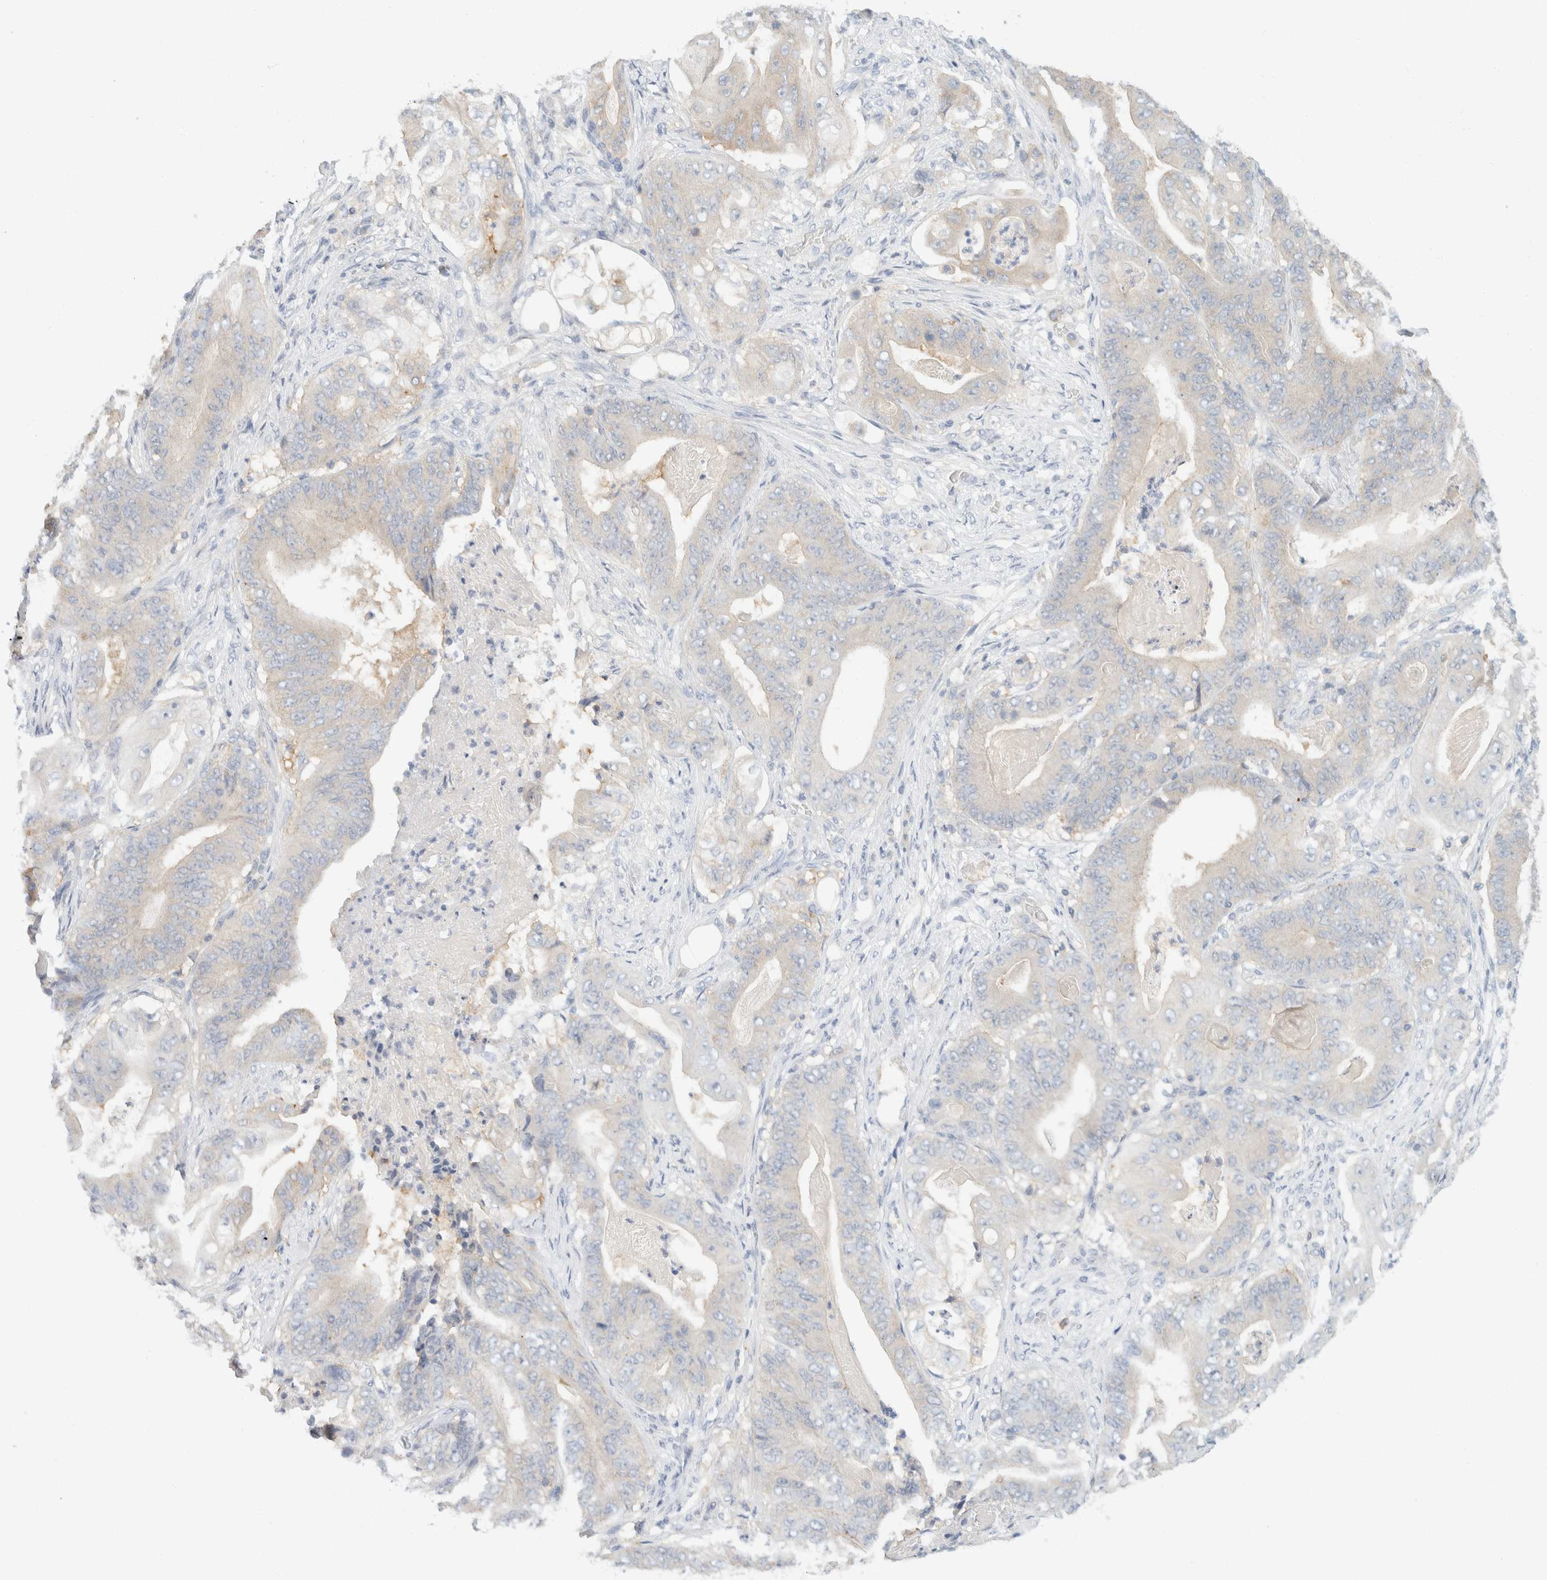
{"staining": {"intensity": "negative", "quantity": "none", "location": "none"}, "tissue": "stomach cancer", "cell_type": "Tumor cells", "image_type": "cancer", "snomed": [{"axis": "morphology", "description": "Adenocarcinoma, NOS"}, {"axis": "topography", "description": "Stomach"}], "caption": "Image shows no protein staining in tumor cells of stomach cancer tissue.", "gene": "SH3GLB2", "patient": {"sex": "female", "age": 73}}